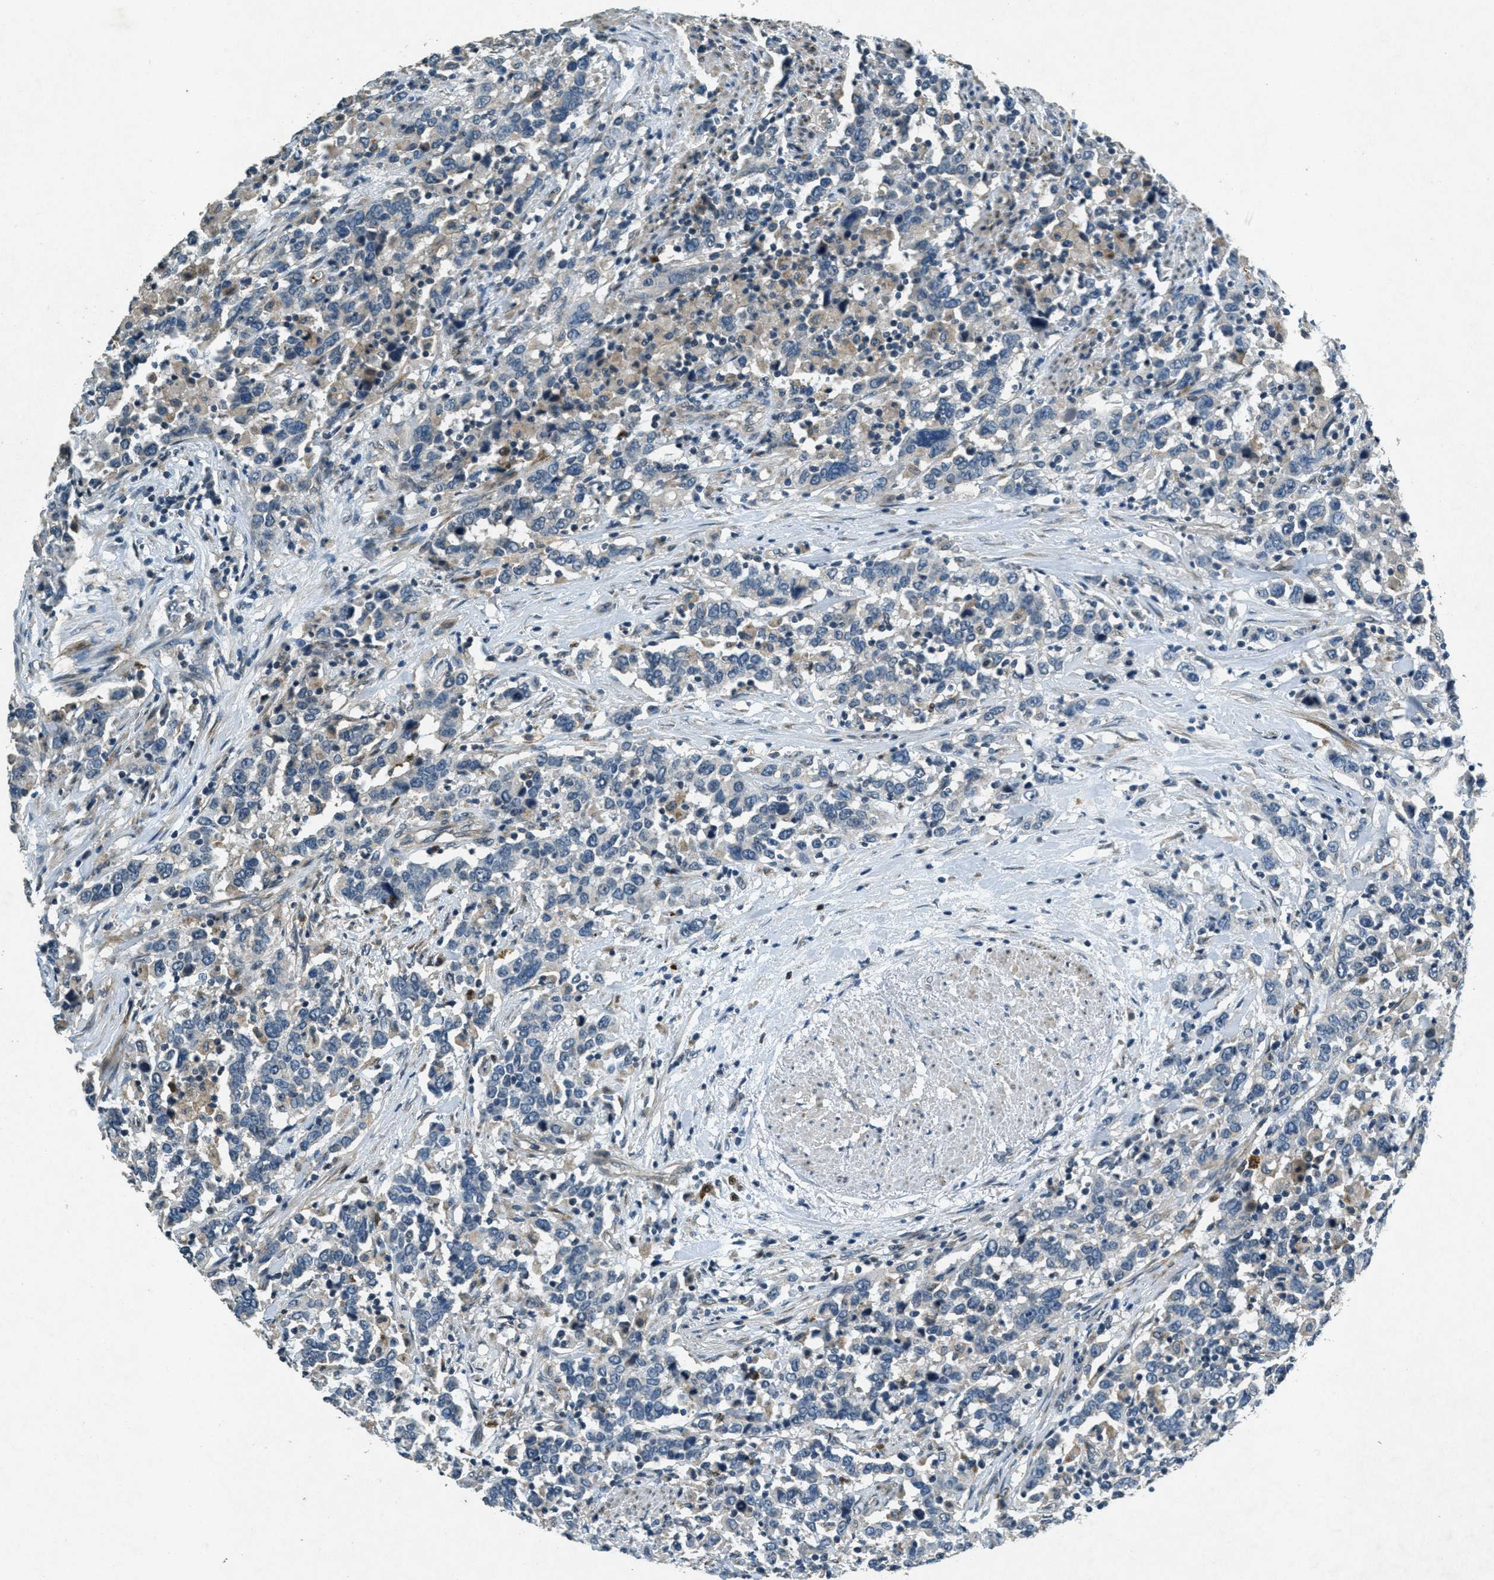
{"staining": {"intensity": "negative", "quantity": "none", "location": "none"}, "tissue": "urothelial cancer", "cell_type": "Tumor cells", "image_type": "cancer", "snomed": [{"axis": "morphology", "description": "Urothelial carcinoma, High grade"}, {"axis": "topography", "description": "Urinary bladder"}], "caption": "Micrograph shows no significant protein expression in tumor cells of urothelial carcinoma (high-grade).", "gene": "RAB3D", "patient": {"sex": "male", "age": 61}}